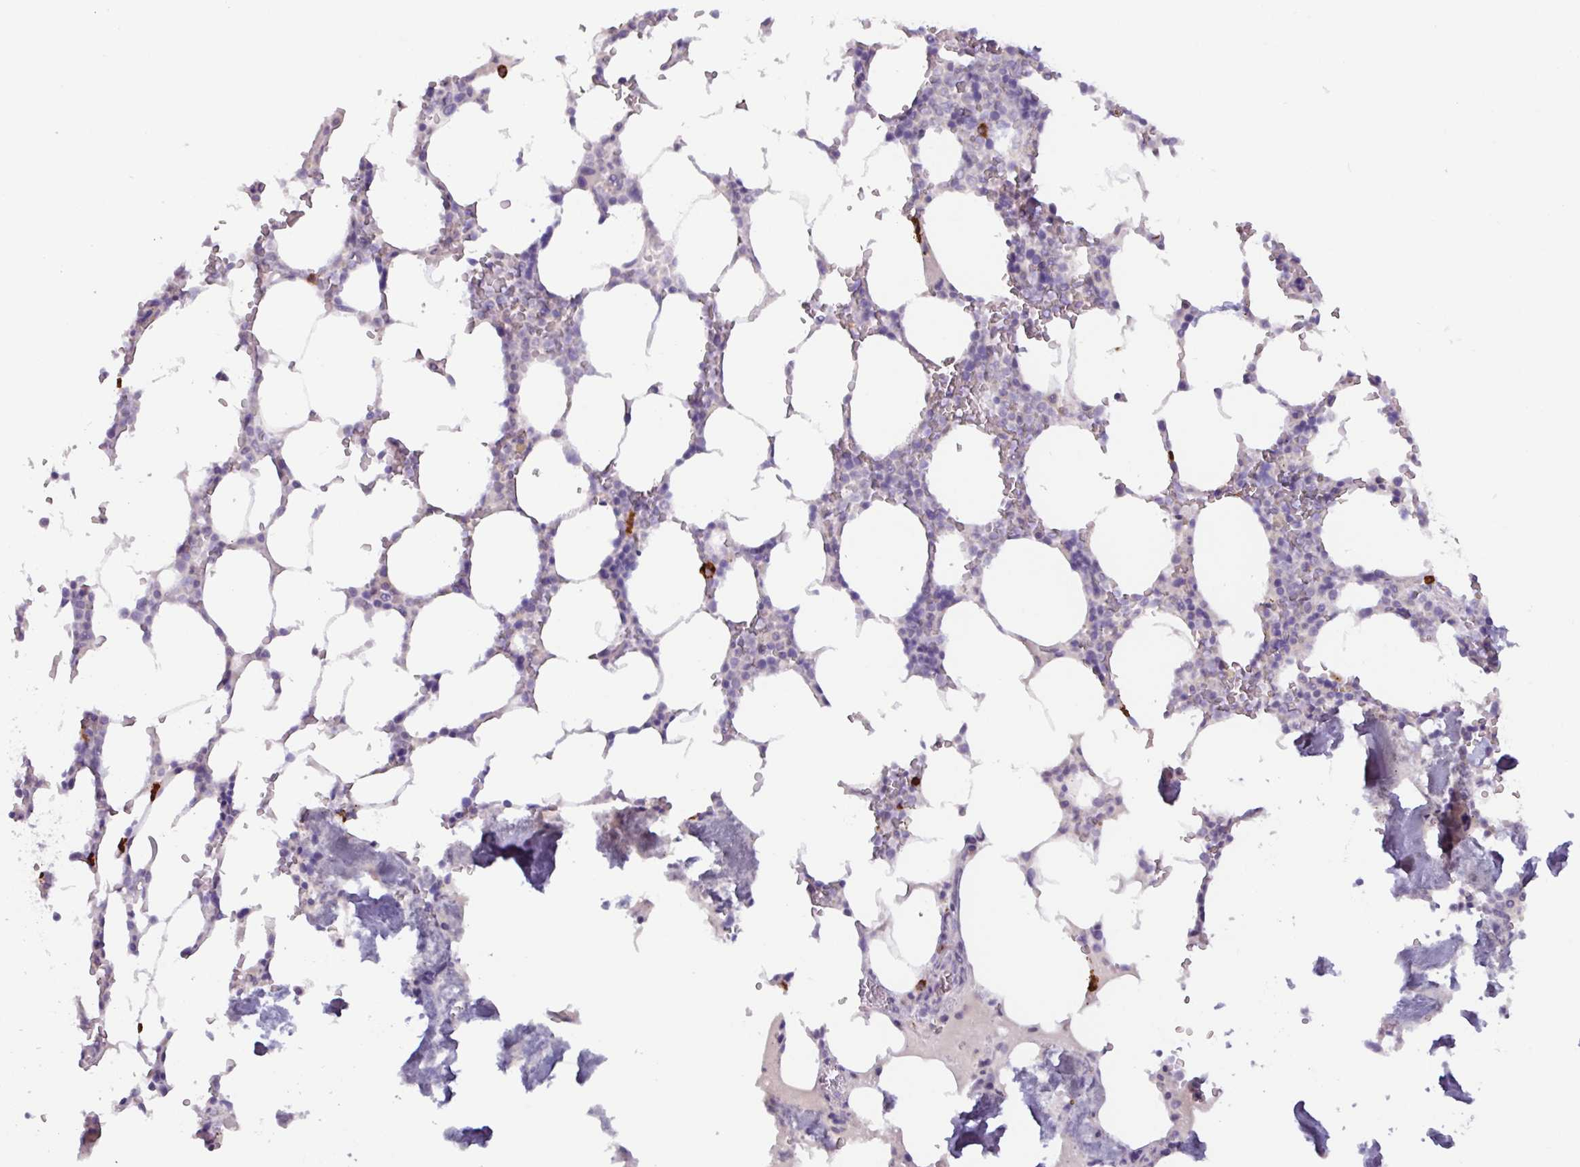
{"staining": {"intensity": "strong", "quantity": "<25%", "location": "cytoplasmic/membranous"}, "tissue": "bone marrow", "cell_type": "Hematopoietic cells", "image_type": "normal", "snomed": [{"axis": "morphology", "description": "Normal tissue, NOS"}, {"axis": "topography", "description": "Bone marrow"}], "caption": "Hematopoietic cells reveal medium levels of strong cytoplasmic/membranous positivity in about <25% of cells in unremarkable bone marrow. (Brightfield microscopy of DAB IHC at high magnification).", "gene": "ADGRE1", "patient": {"sex": "male", "age": 64}}